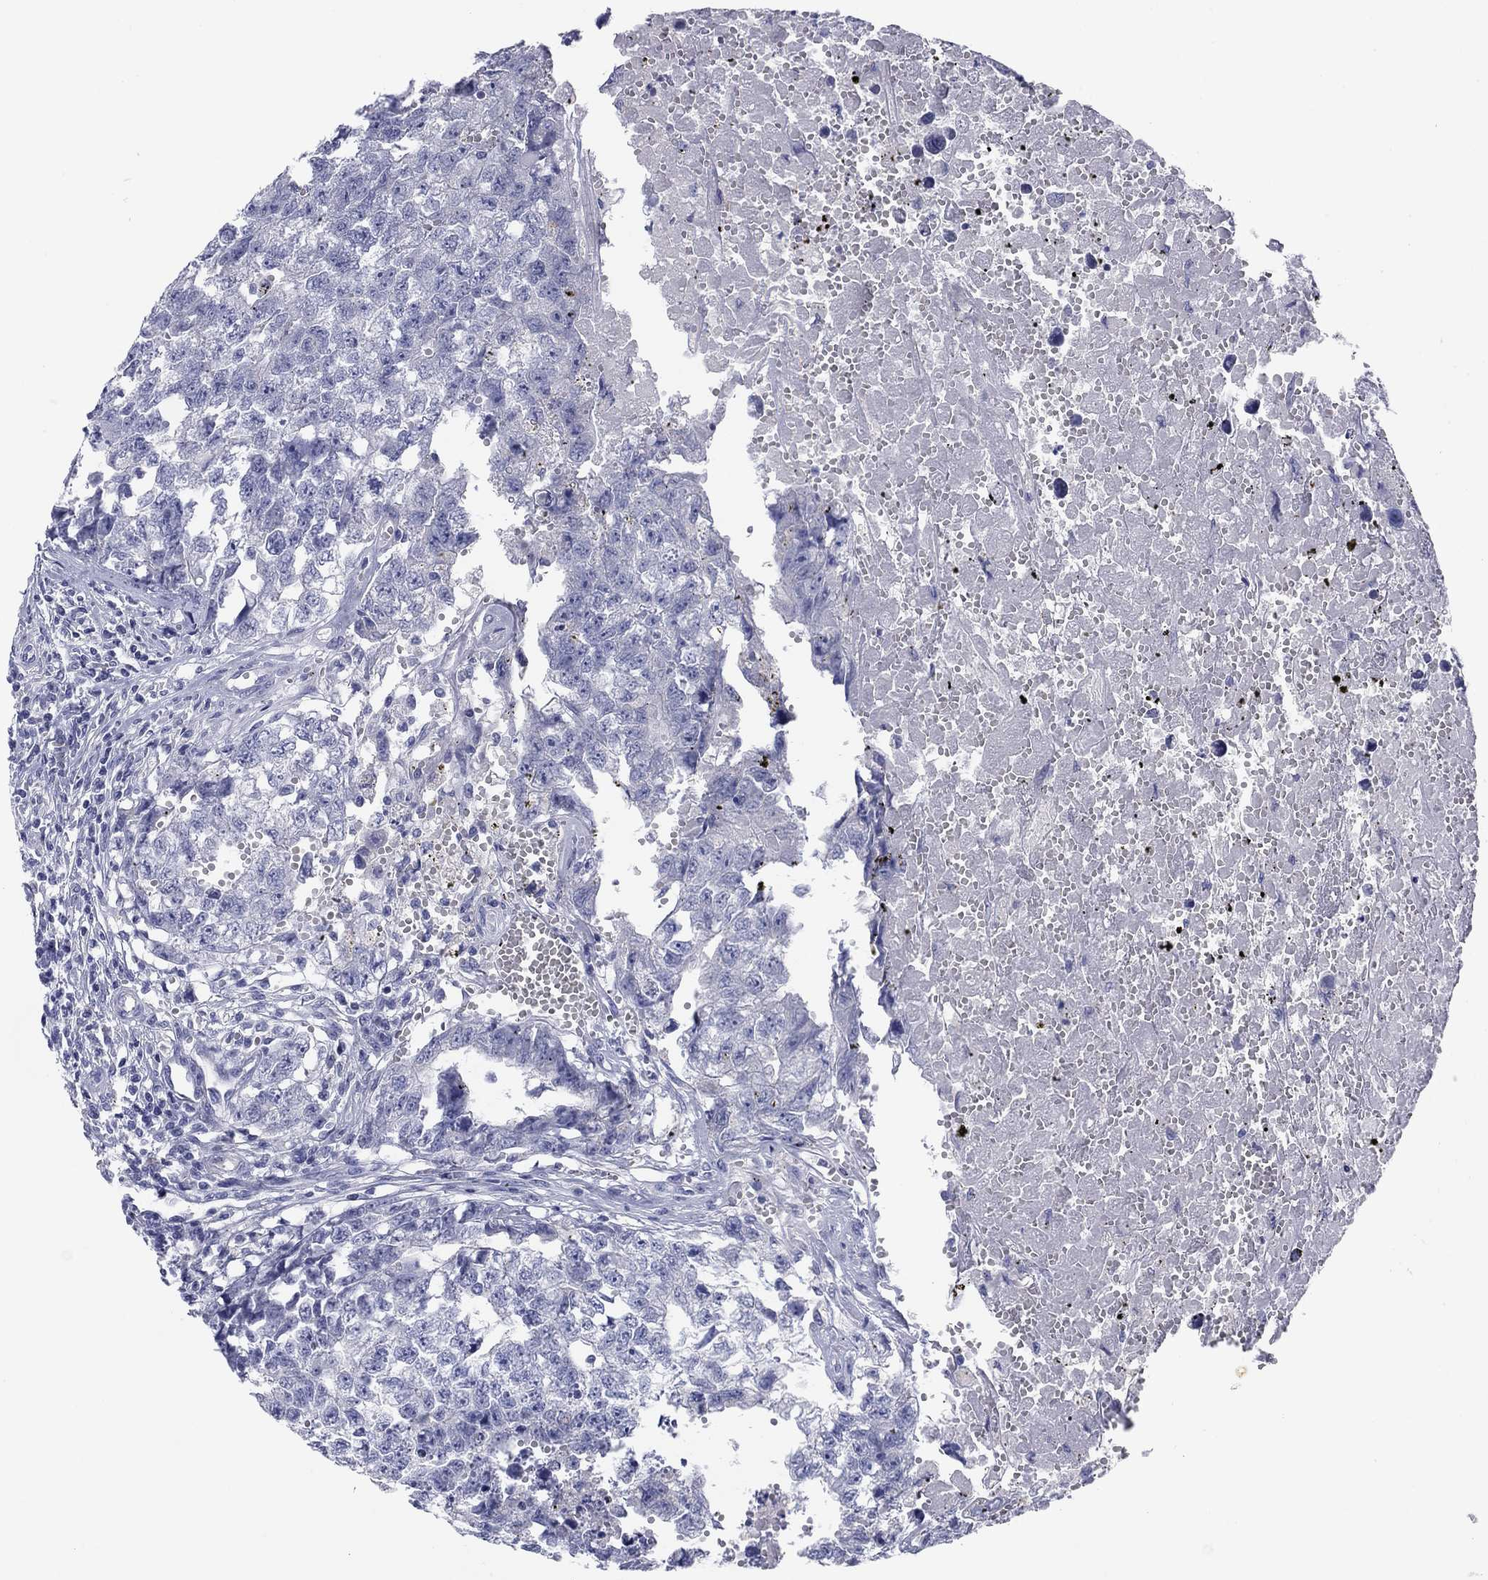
{"staining": {"intensity": "negative", "quantity": "none", "location": "none"}, "tissue": "testis cancer", "cell_type": "Tumor cells", "image_type": "cancer", "snomed": [{"axis": "morphology", "description": "Seminoma, NOS"}, {"axis": "morphology", "description": "Carcinoma, Embryonal, NOS"}, {"axis": "topography", "description": "Testis"}], "caption": "Immunohistochemical staining of human embryonal carcinoma (testis) exhibits no significant staining in tumor cells.", "gene": "KCNH1", "patient": {"sex": "male", "age": 22}}